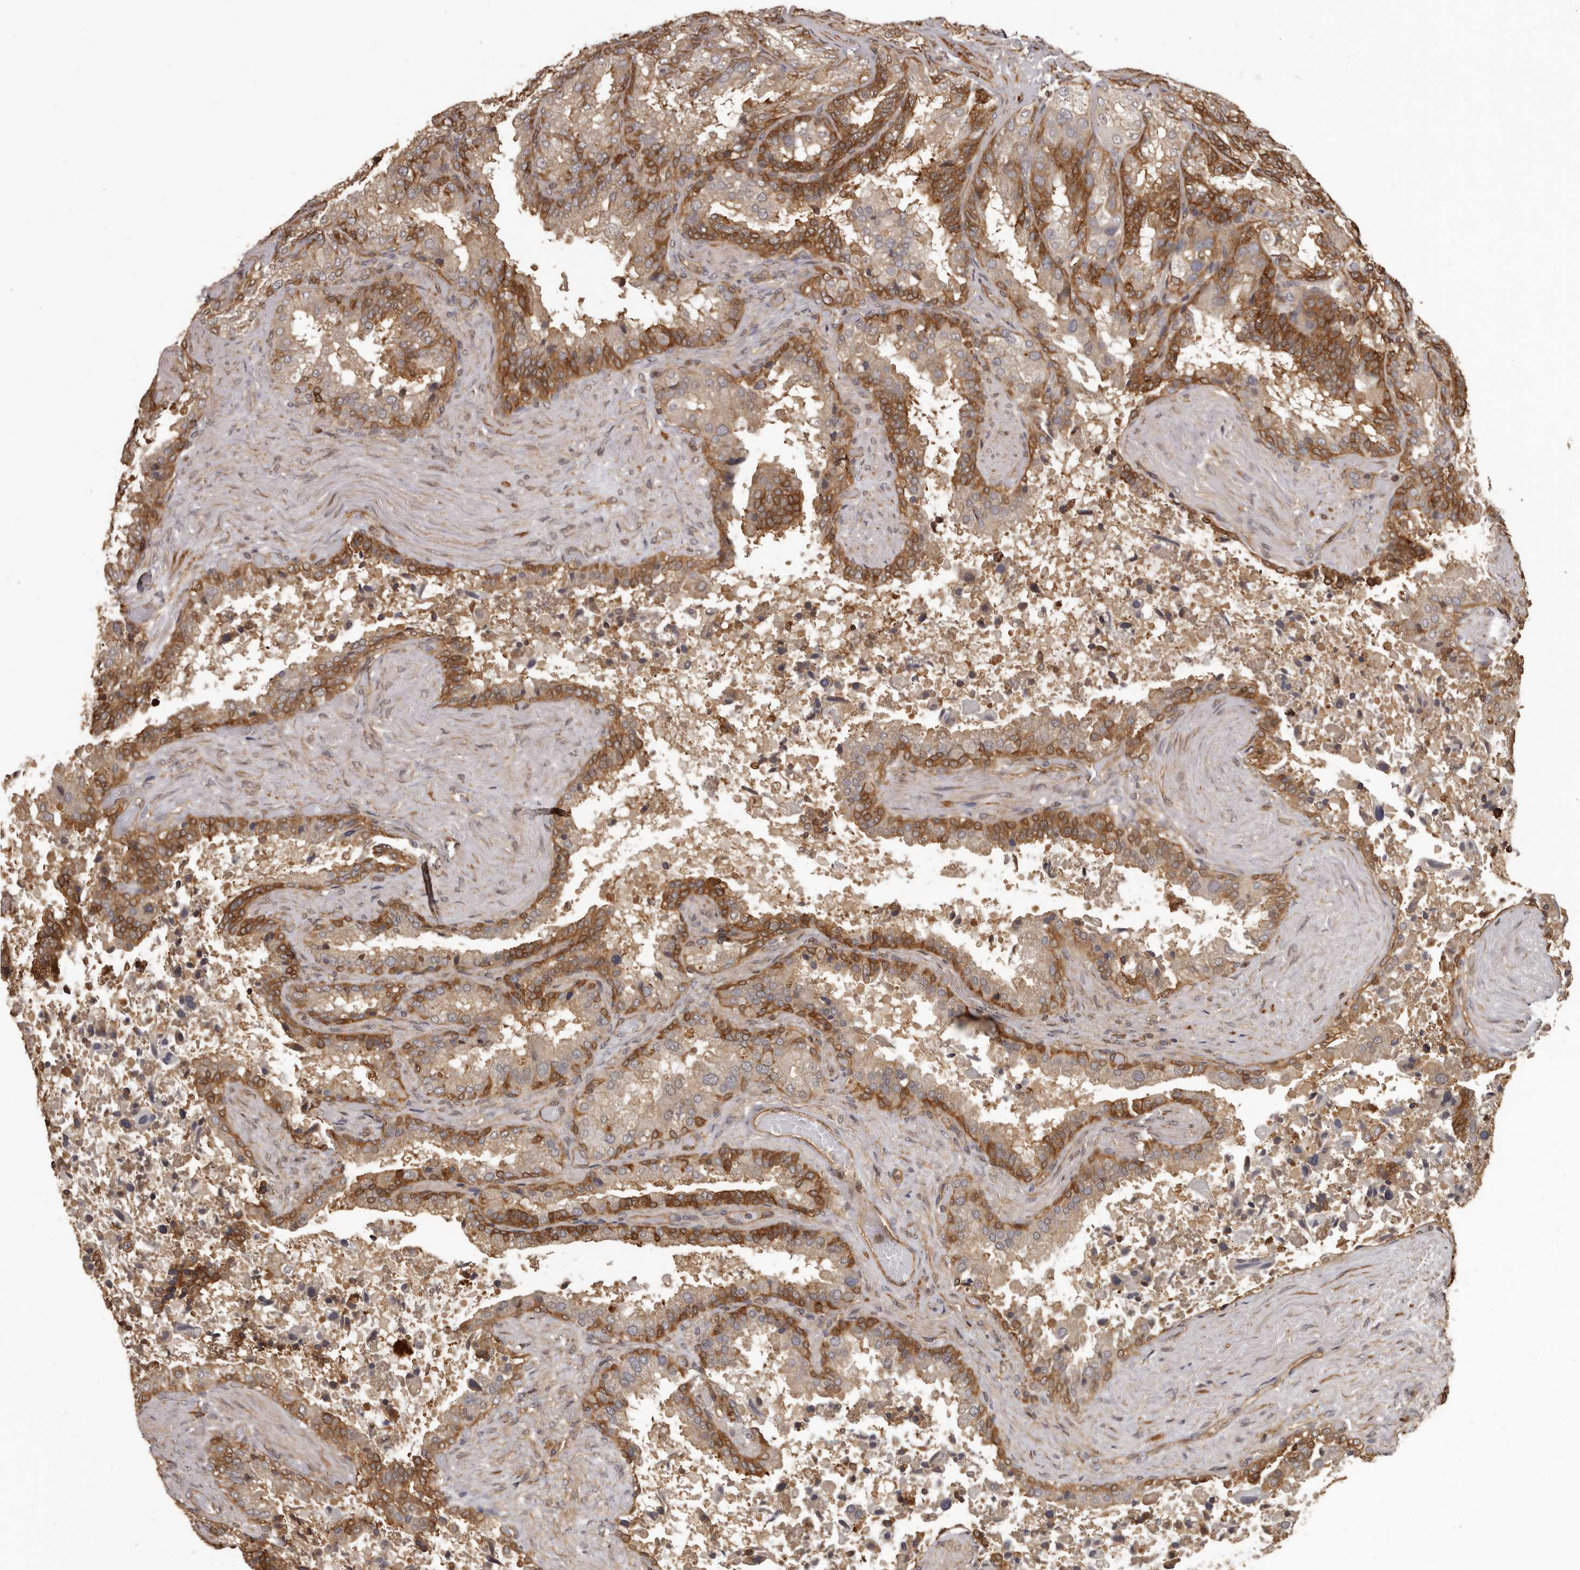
{"staining": {"intensity": "moderate", "quantity": ">75%", "location": "cytoplasmic/membranous"}, "tissue": "seminal vesicle", "cell_type": "Glandular cells", "image_type": "normal", "snomed": [{"axis": "morphology", "description": "Normal tissue, NOS"}, {"axis": "topography", "description": "Seminal veicle"}, {"axis": "topography", "description": "Peripheral nerve tissue"}], "caption": "Benign seminal vesicle displays moderate cytoplasmic/membranous expression in about >75% of glandular cells, visualized by immunohistochemistry. The staining was performed using DAB (3,3'-diaminobenzidine) to visualize the protein expression in brown, while the nuclei were stained in blue with hematoxylin (Magnification: 20x).", "gene": "SLITRK6", "patient": {"sex": "male", "age": 63}}